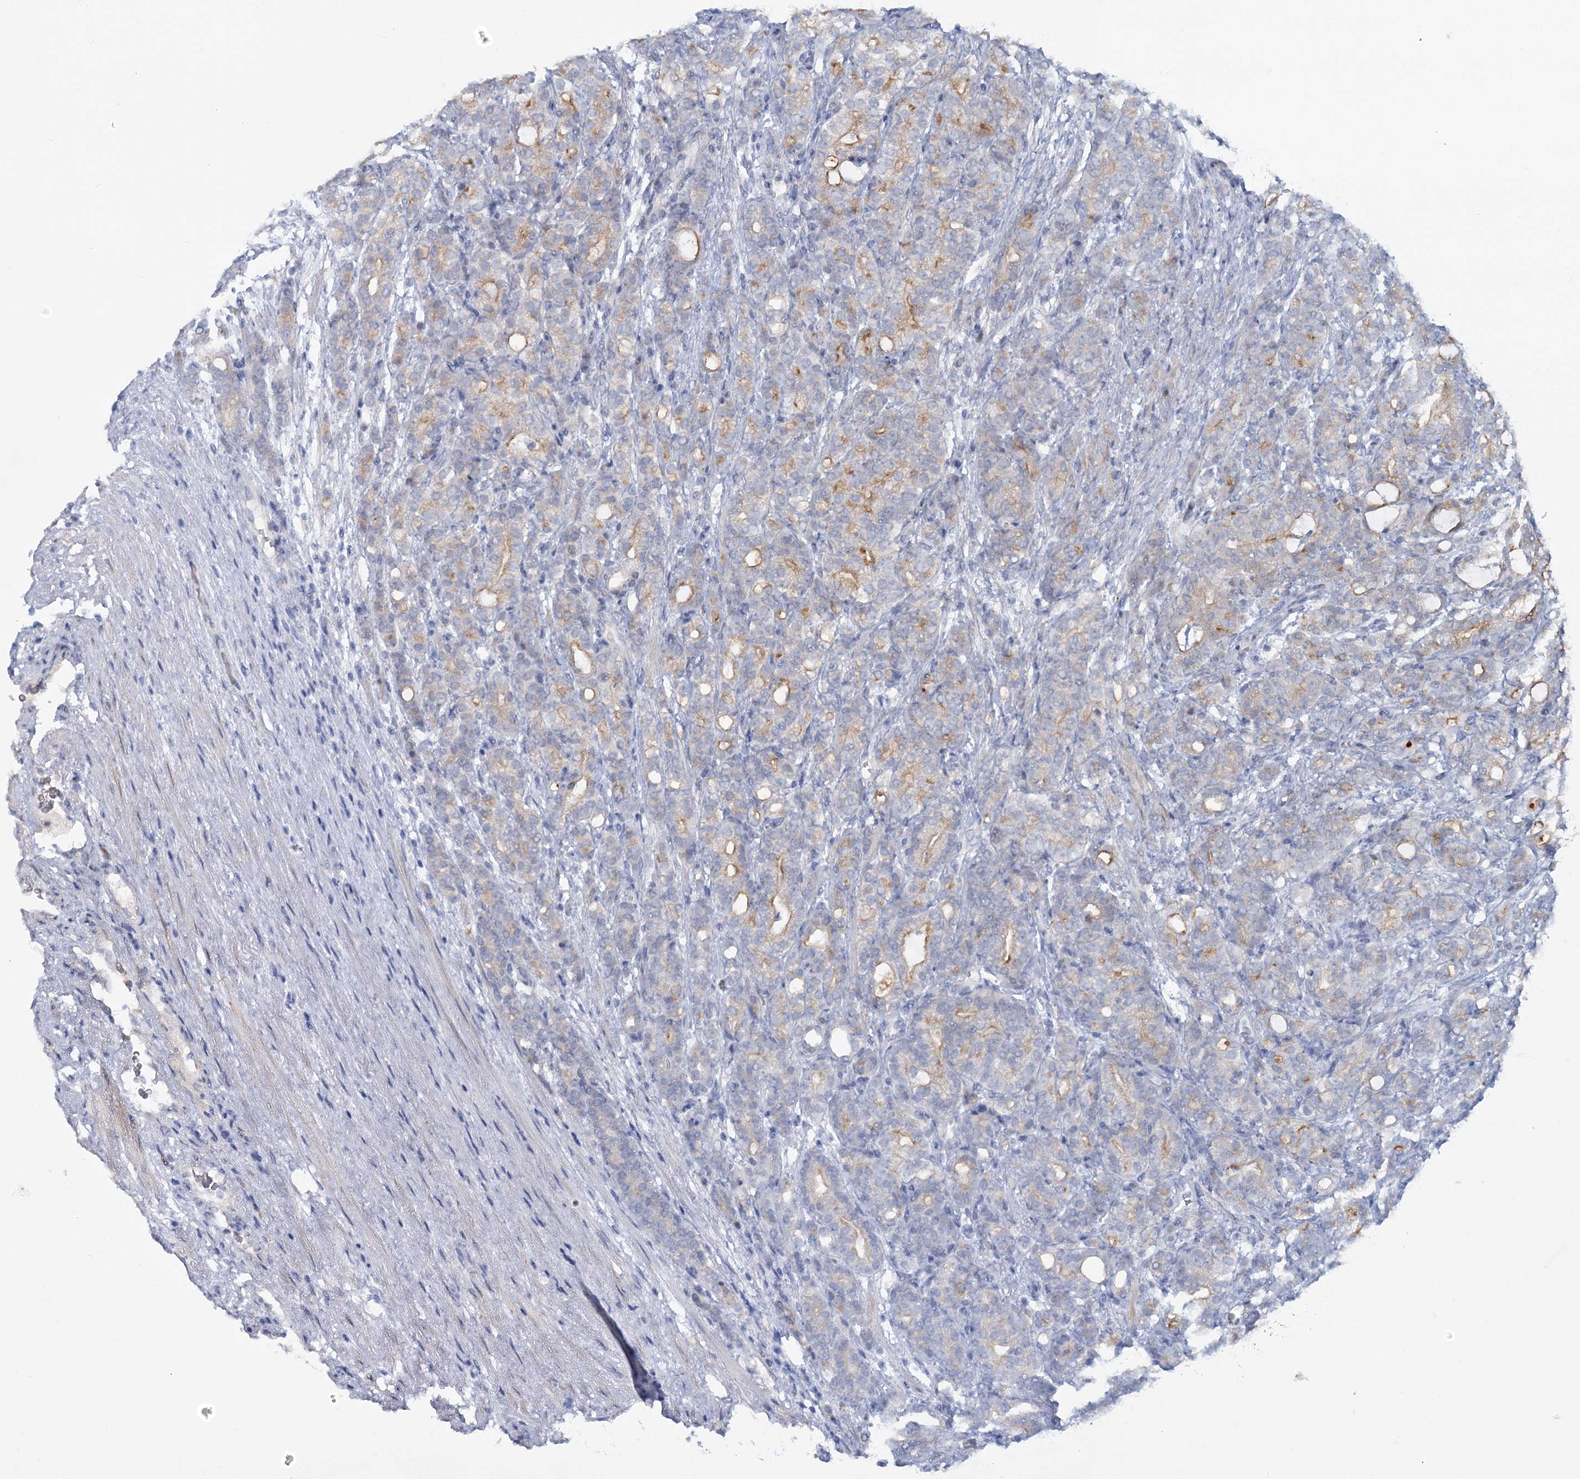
{"staining": {"intensity": "moderate", "quantity": "25%-75%", "location": "cytoplasmic/membranous"}, "tissue": "prostate cancer", "cell_type": "Tumor cells", "image_type": "cancer", "snomed": [{"axis": "morphology", "description": "Adenocarcinoma, High grade"}, {"axis": "topography", "description": "Prostate"}], "caption": "Human prostate cancer (high-grade adenocarcinoma) stained with a brown dye demonstrates moderate cytoplasmic/membranous positive staining in approximately 25%-75% of tumor cells.", "gene": "CIB4", "patient": {"sex": "male", "age": 57}}